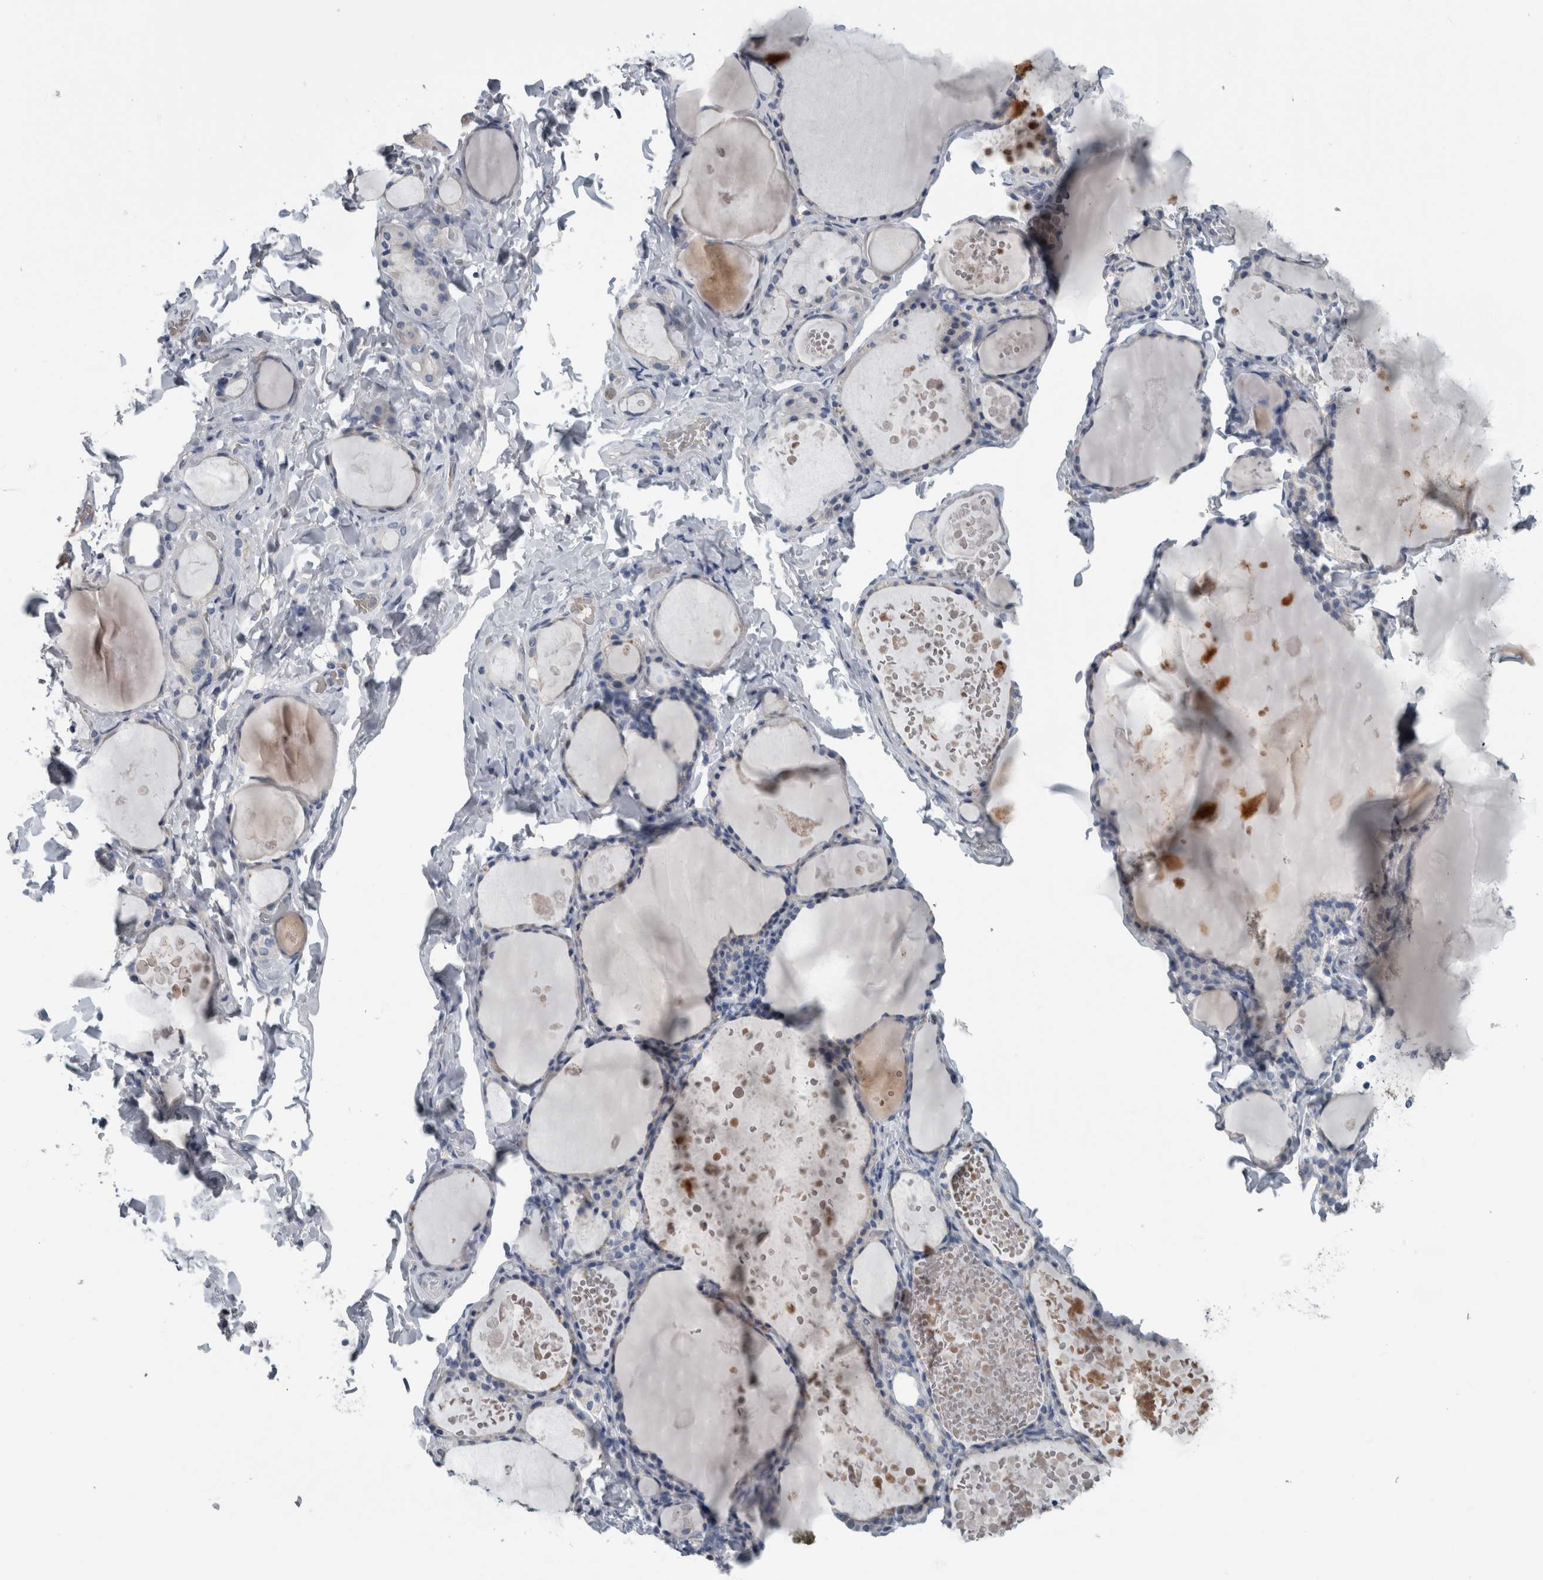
{"staining": {"intensity": "negative", "quantity": "none", "location": "none"}, "tissue": "thyroid gland", "cell_type": "Glandular cells", "image_type": "normal", "snomed": [{"axis": "morphology", "description": "Normal tissue, NOS"}, {"axis": "topography", "description": "Thyroid gland"}], "caption": "IHC image of normal human thyroid gland stained for a protein (brown), which demonstrates no staining in glandular cells.", "gene": "SH3GL2", "patient": {"sex": "male", "age": 56}}